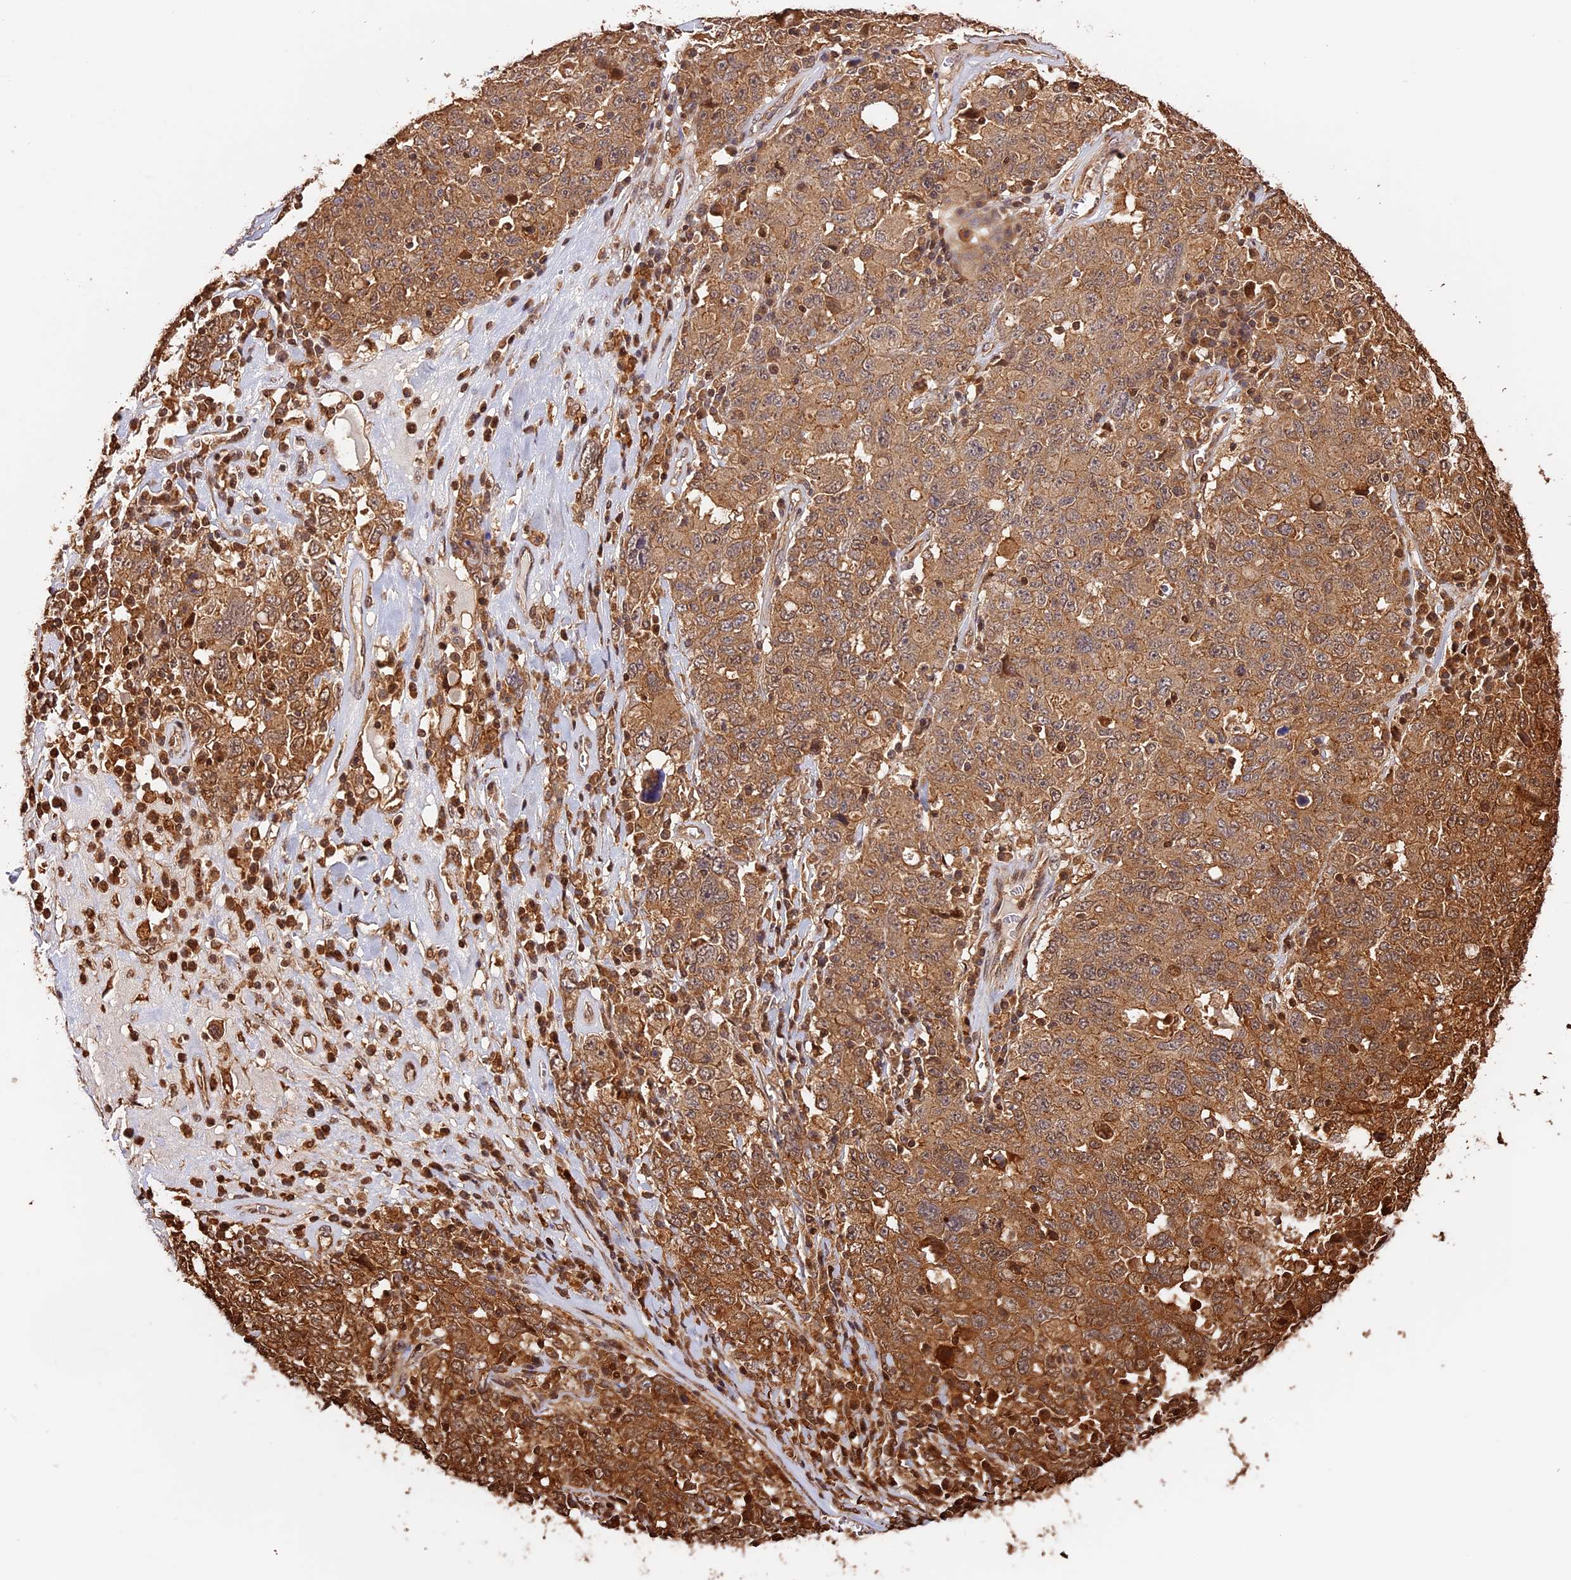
{"staining": {"intensity": "moderate", "quantity": ">75%", "location": "cytoplasmic/membranous"}, "tissue": "ovarian cancer", "cell_type": "Tumor cells", "image_type": "cancer", "snomed": [{"axis": "morphology", "description": "Carcinoma, endometroid"}, {"axis": "topography", "description": "Ovary"}], "caption": "Immunohistochemical staining of ovarian cancer (endometroid carcinoma) exhibits medium levels of moderate cytoplasmic/membranous protein staining in approximately >75% of tumor cells.", "gene": "PPP1R37", "patient": {"sex": "female", "age": 62}}